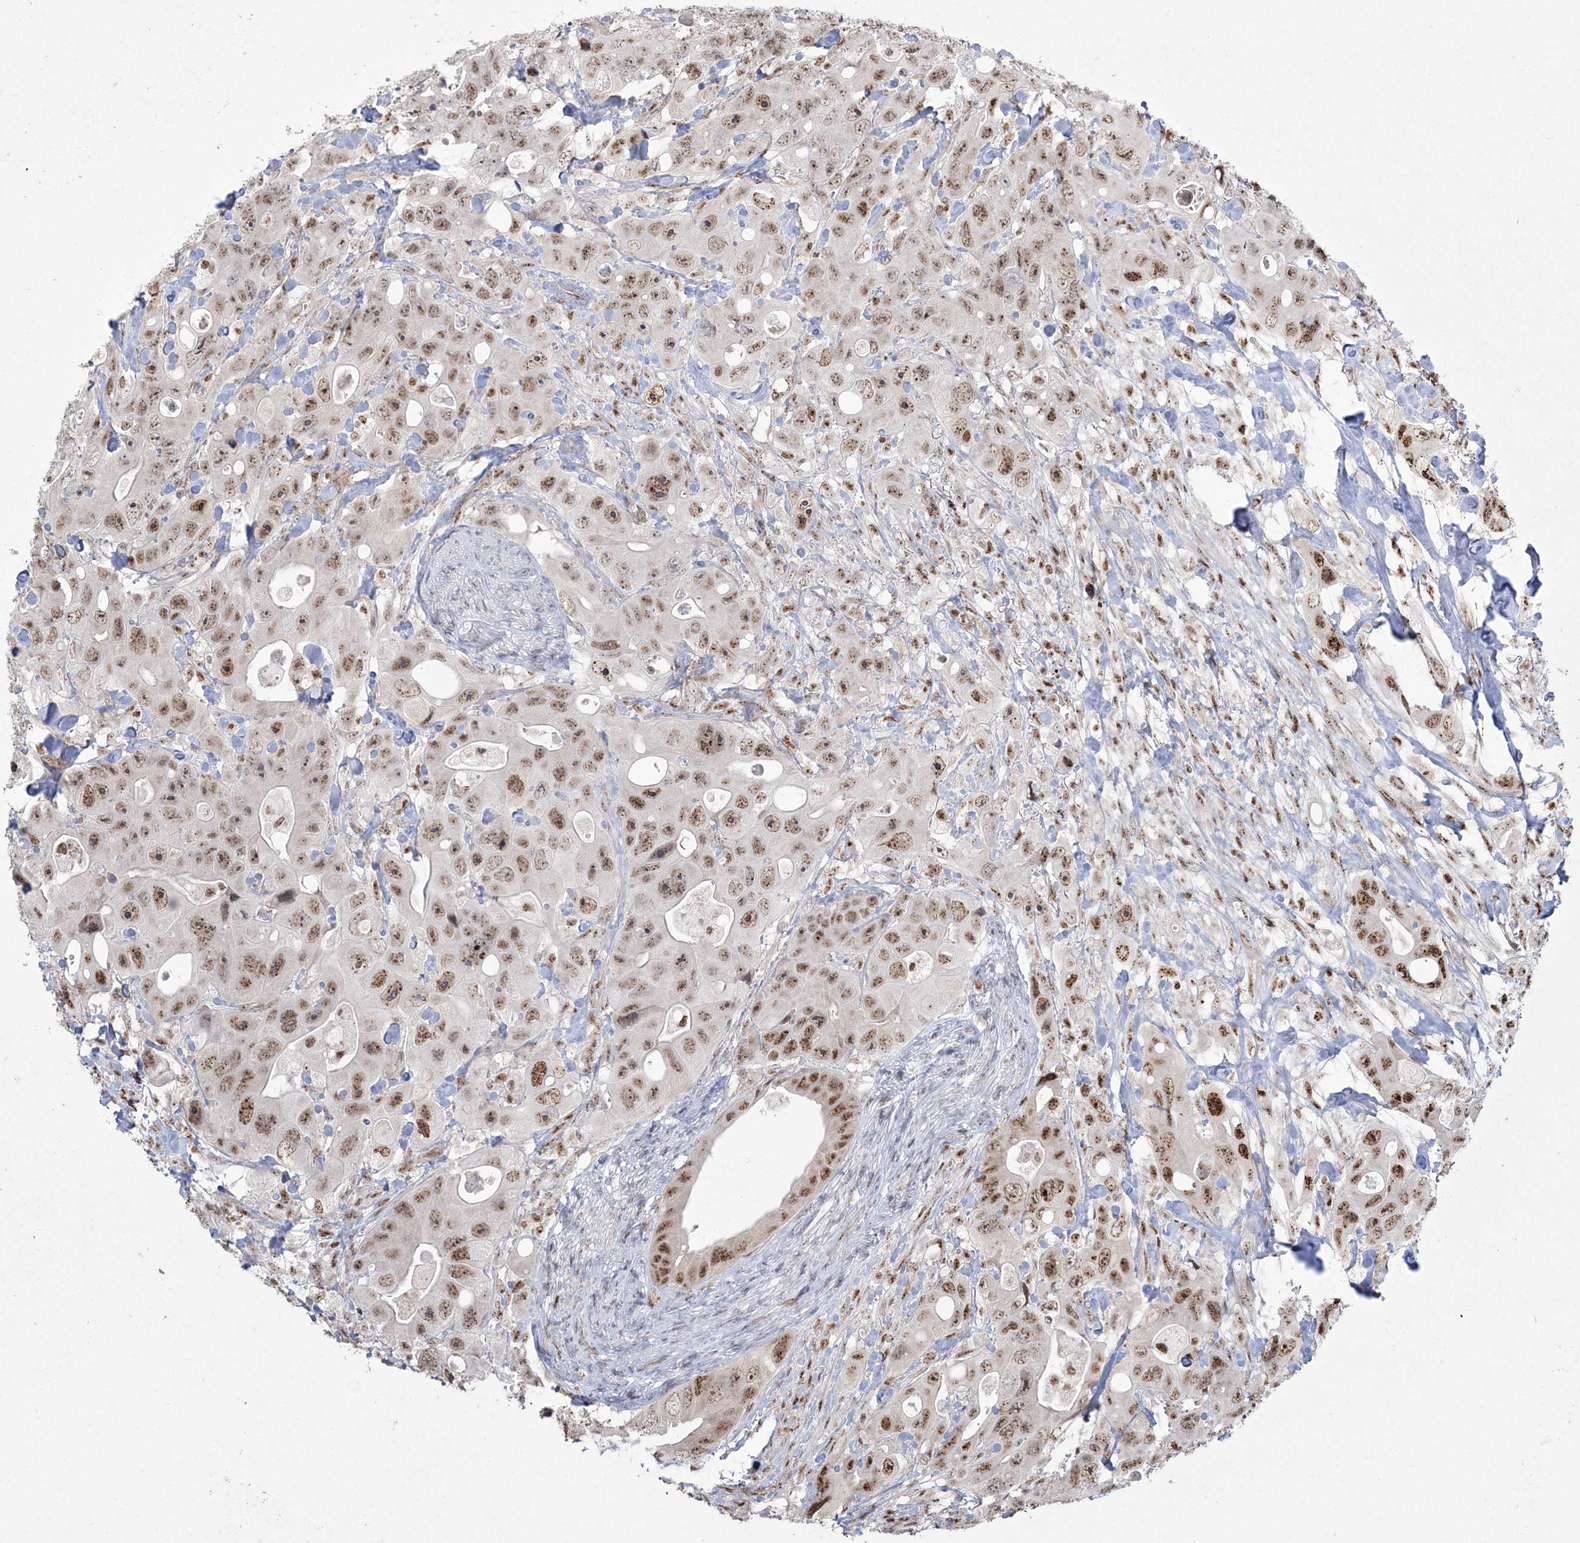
{"staining": {"intensity": "moderate", "quantity": ">75%", "location": "nuclear"}, "tissue": "colorectal cancer", "cell_type": "Tumor cells", "image_type": "cancer", "snomed": [{"axis": "morphology", "description": "Adenocarcinoma, NOS"}, {"axis": "topography", "description": "Colon"}], "caption": "Brown immunohistochemical staining in colorectal cancer demonstrates moderate nuclear staining in about >75% of tumor cells.", "gene": "RBM17", "patient": {"sex": "female", "age": 46}}